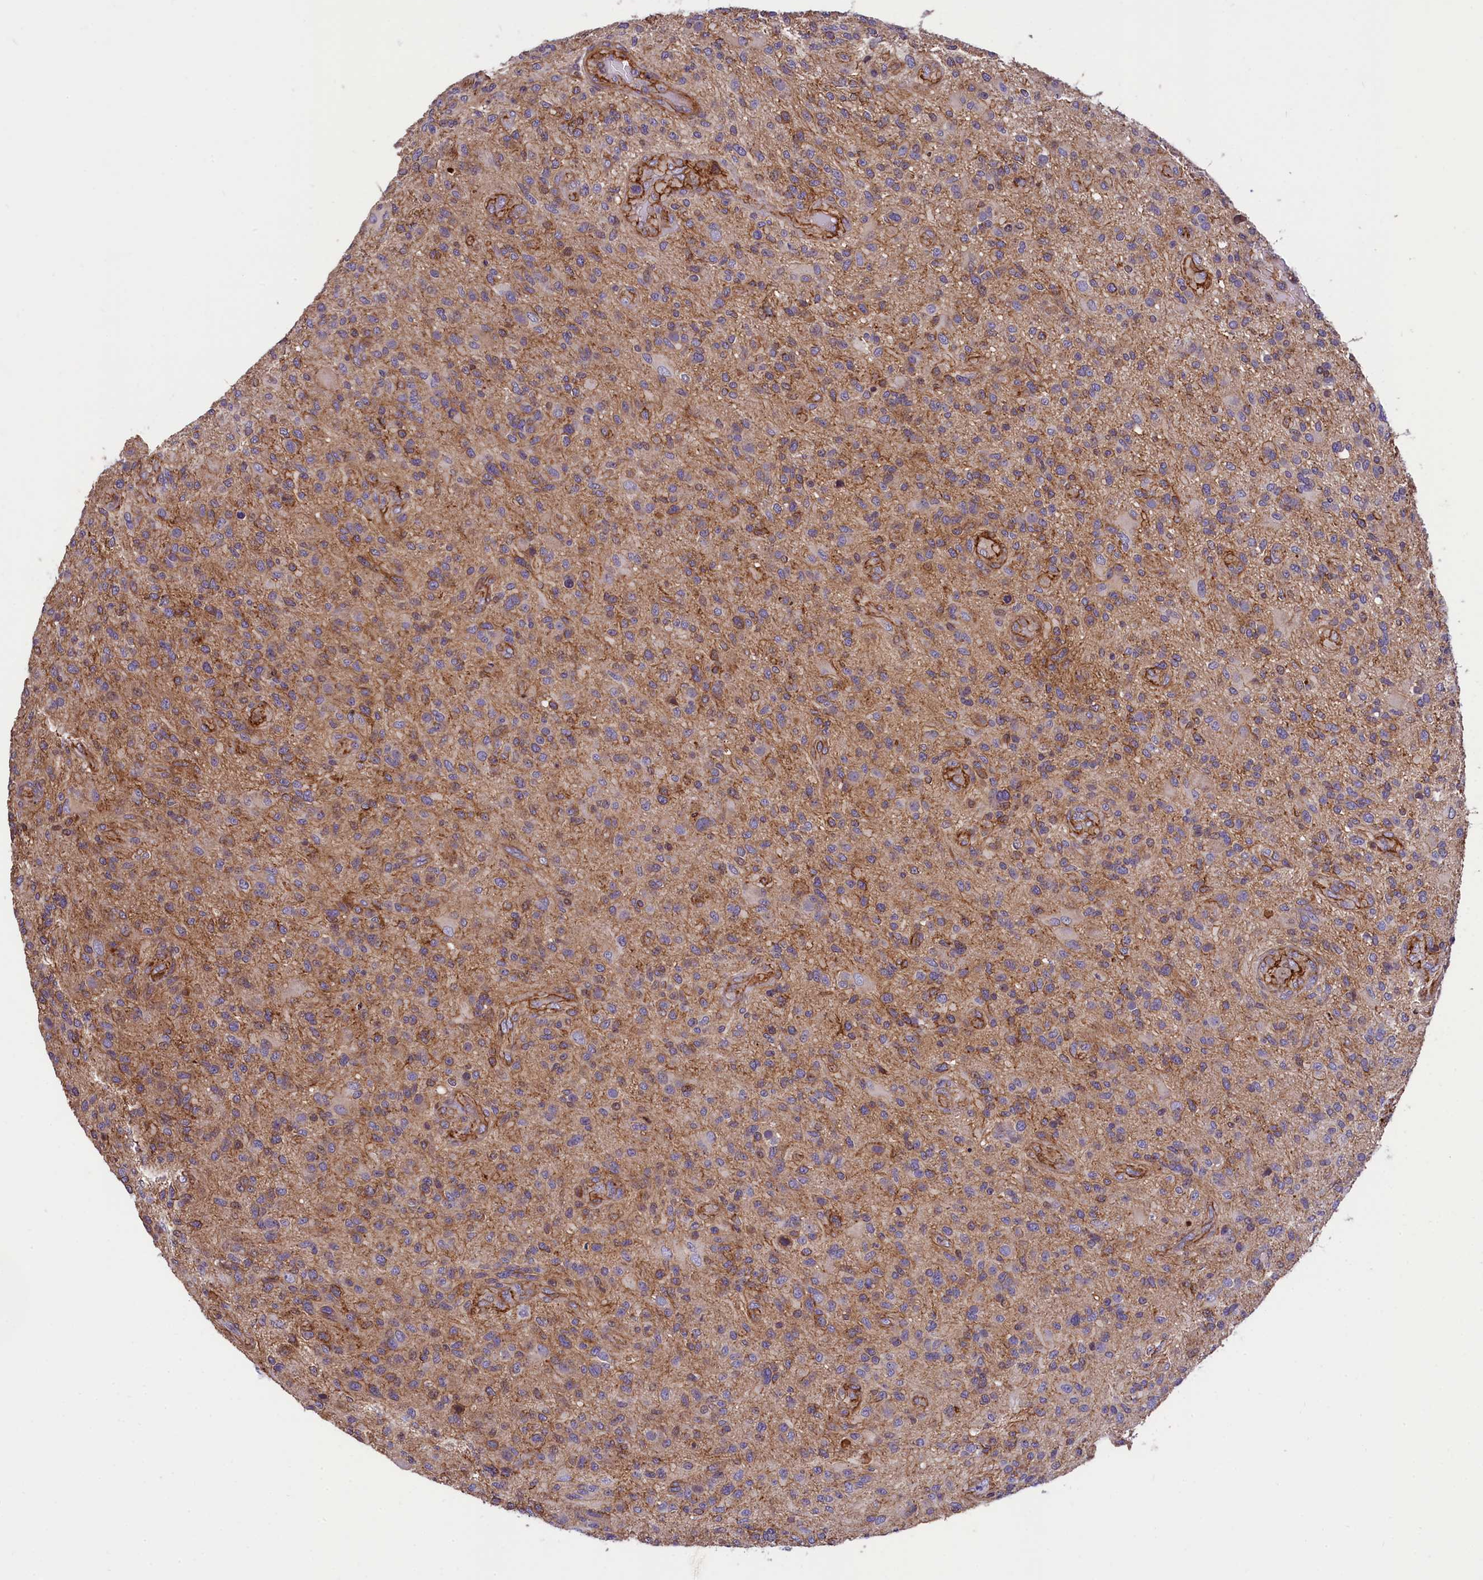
{"staining": {"intensity": "weak", "quantity": ">75%", "location": "cytoplasmic/membranous"}, "tissue": "glioma", "cell_type": "Tumor cells", "image_type": "cancer", "snomed": [{"axis": "morphology", "description": "Glioma, malignant, High grade"}, {"axis": "topography", "description": "Brain"}], "caption": "Weak cytoplasmic/membranous positivity is appreciated in approximately >75% of tumor cells in malignant glioma (high-grade).", "gene": "ZNF2", "patient": {"sex": "male", "age": 47}}